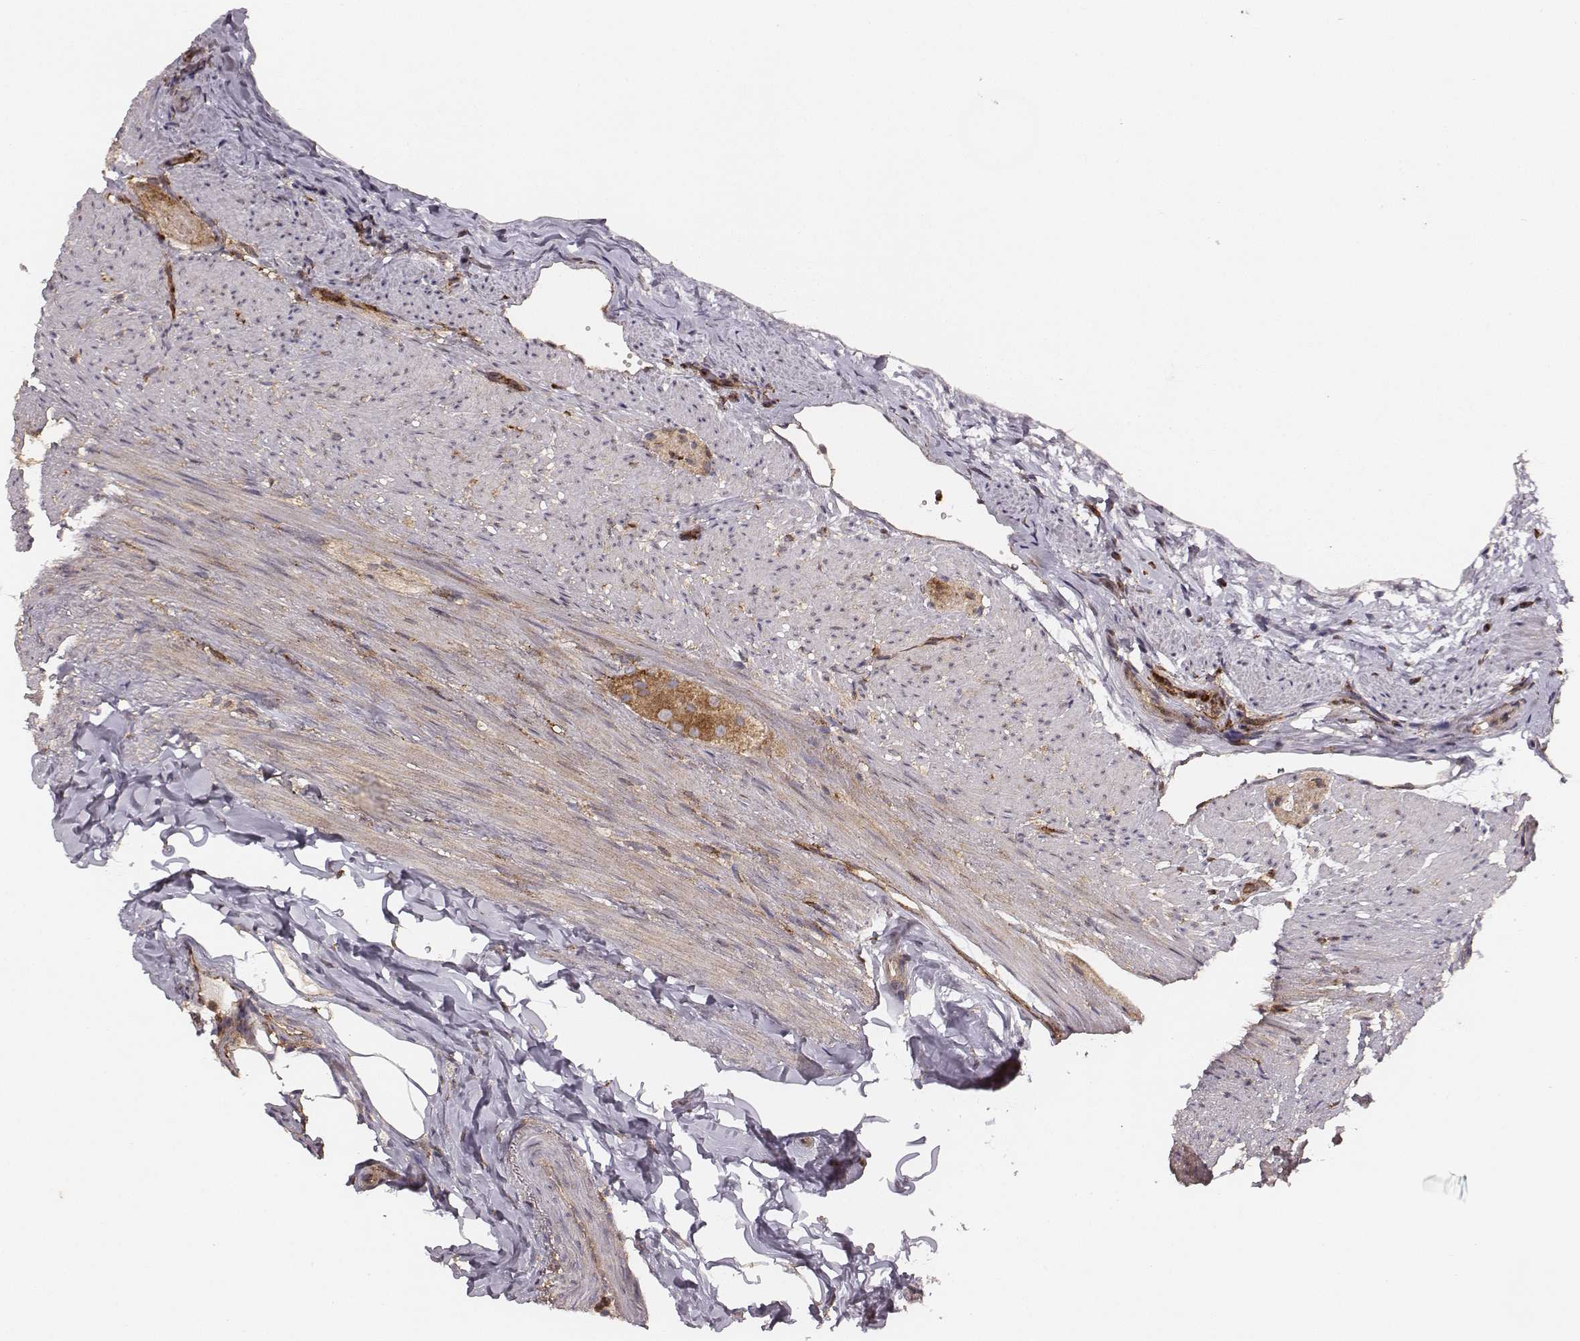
{"staining": {"intensity": "strong", "quantity": ">75%", "location": "cytoplasmic/membranous"}, "tissue": "appendix", "cell_type": "Glandular cells", "image_type": "normal", "snomed": [{"axis": "morphology", "description": "Normal tissue, NOS"}, {"axis": "topography", "description": "Appendix"}], "caption": "Immunohistochemical staining of normal appendix demonstrates strong cytoplasmic/membranous protein staining in approximately >75% of glandular cells. The protein of interest is stained brown, and the nuclei are stained in blue (DAB (3,3'-diaminobenzidine) IHC with brightfield microscopy, high magnification).", "gene": "VPS26A", "patient": {"sex": "male", "age": 47}}